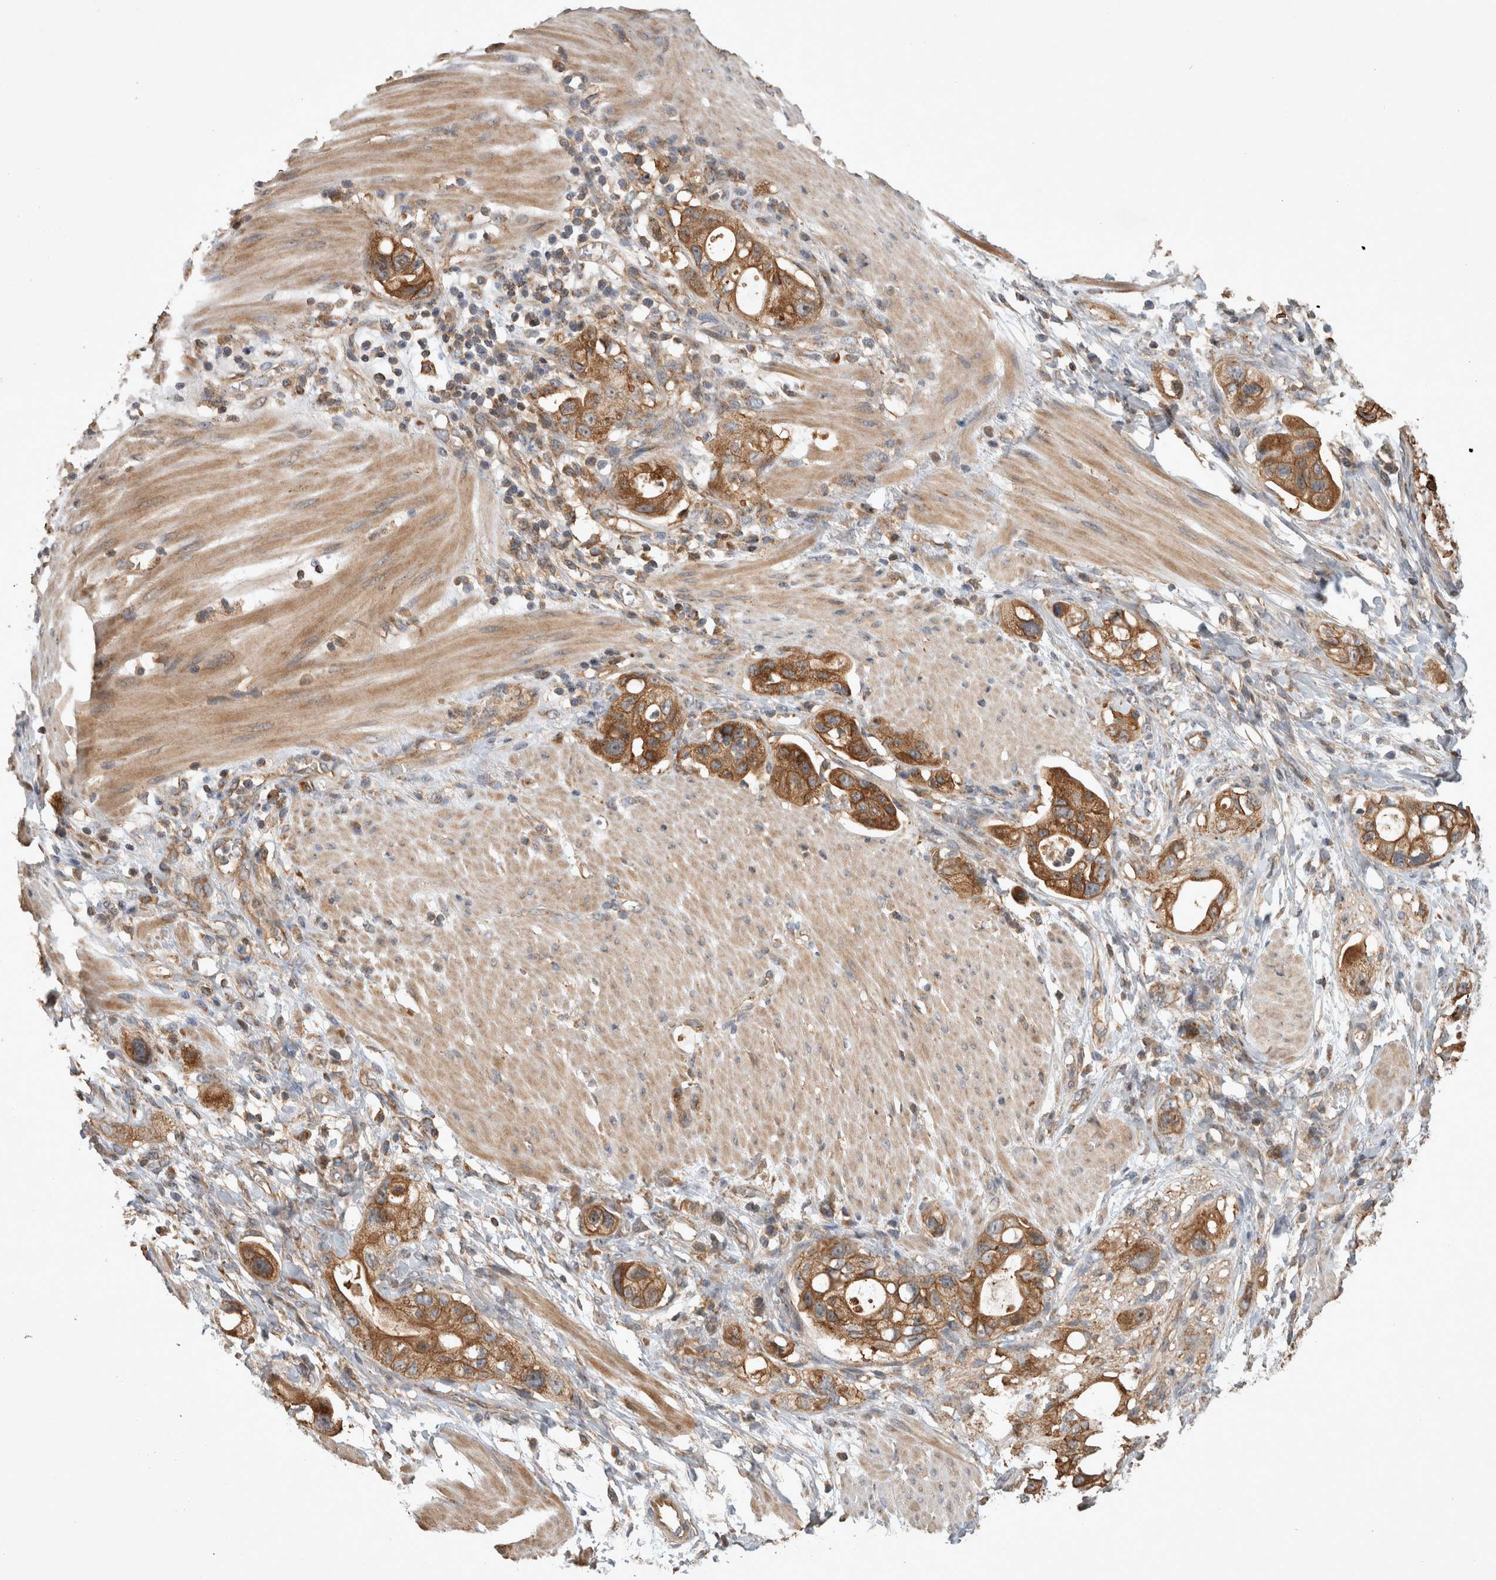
{"staining": {"intensity": "moderate", "quantity": ">75%", "location": "cytoplasmic/membranous"}, "tissue": "stomach cancer", "cell_type": "Tumor cells", "image_type": "cancer", "snomed": [{"axis": "morphology", "description": "Adenocarcinoma, NOS"}, {"axis": "topography", "description": "Stomach"}, {"axis": "topography", "description": "Stomach, lower"}], "caption": "Protein expression analysis of human stomach adenocarcinoma reveals moderate cytoplasmic/membranous staining in about >75% of tumor cells.", "gene": "SERAC1", "patient": {"sex": "female", "age": 48}}